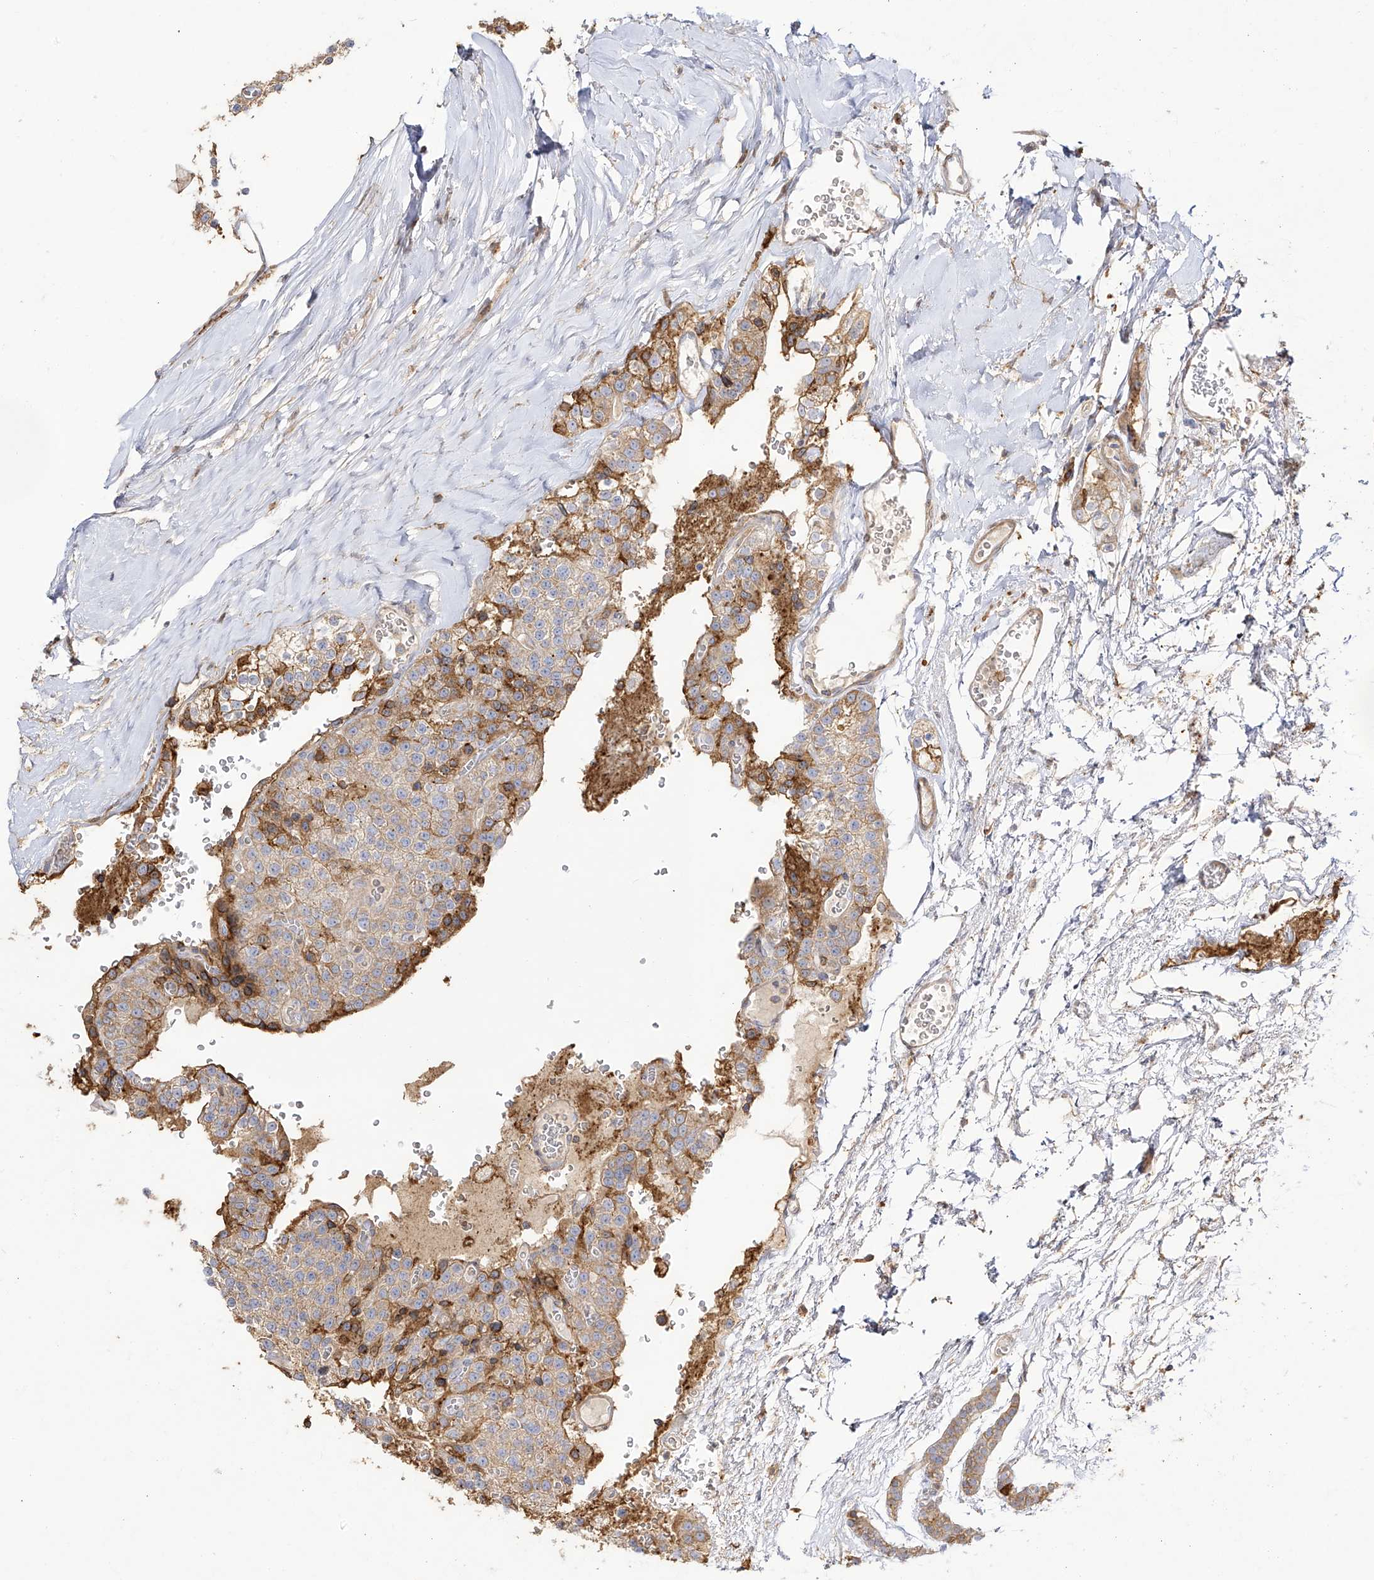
{"staining": {"intensity": "weak", "quantity": ">75%", "location": "cytoplasmic/membranous"}, "tissue": "parathyroid gland", "cell_type": "Glandular cells", "image_type": "normal", "snomed": [{"axis": "morphology", "description": "Normal tissue, NOS"}, {"axis": "topography", "description": "Parathyroid gland"}], "caption": "The histopathology image displays immunohistochemical staining of benign parathyroid gland. There is weak cytoplasmic/membranous staining is seen in about >75% of glandular cells. Nuclei are stained in blue.", "gene": "ZGRF1", "patient": {"sex": "female", "age": 64}}